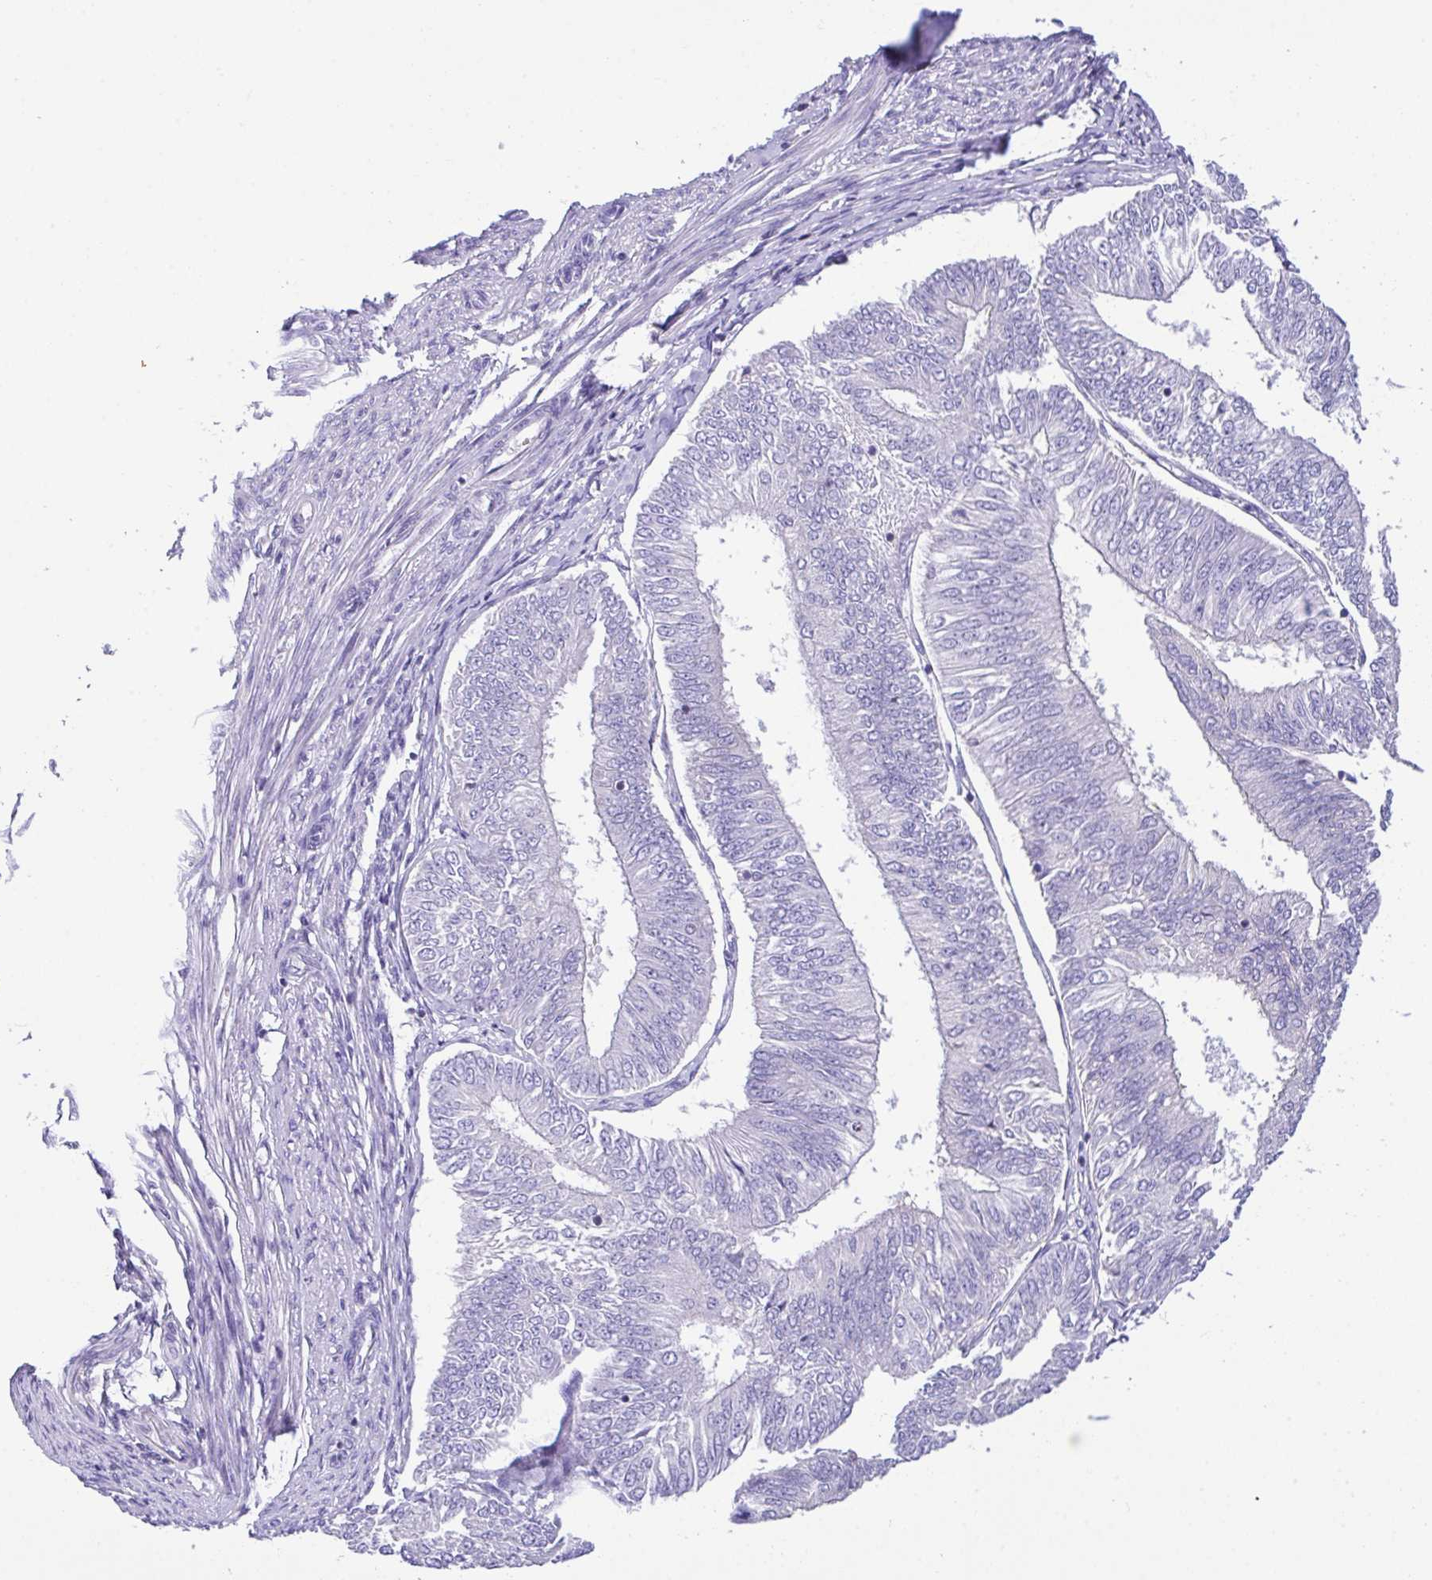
{"staining": {"intensity": "negative", "quantity": "none", "location": "none"}, "tissue": "endometrial cancer", "cell_type": "Tumor cells", "image_type": "cancer", "snomed": [{"axis": "morphology", "description": "Adenocarcinoma, NOS"}, {"axis": "topography", "description": "Endometrium"}], "caption": "DAB immunohistochemical staining of human adenocarcinoma (endometrial) demonstrates no significant positivity in tumor cells. Nuclei are stained in blue.", "gene": "CA10", "patient": {"sex": "female", "age": 58}}